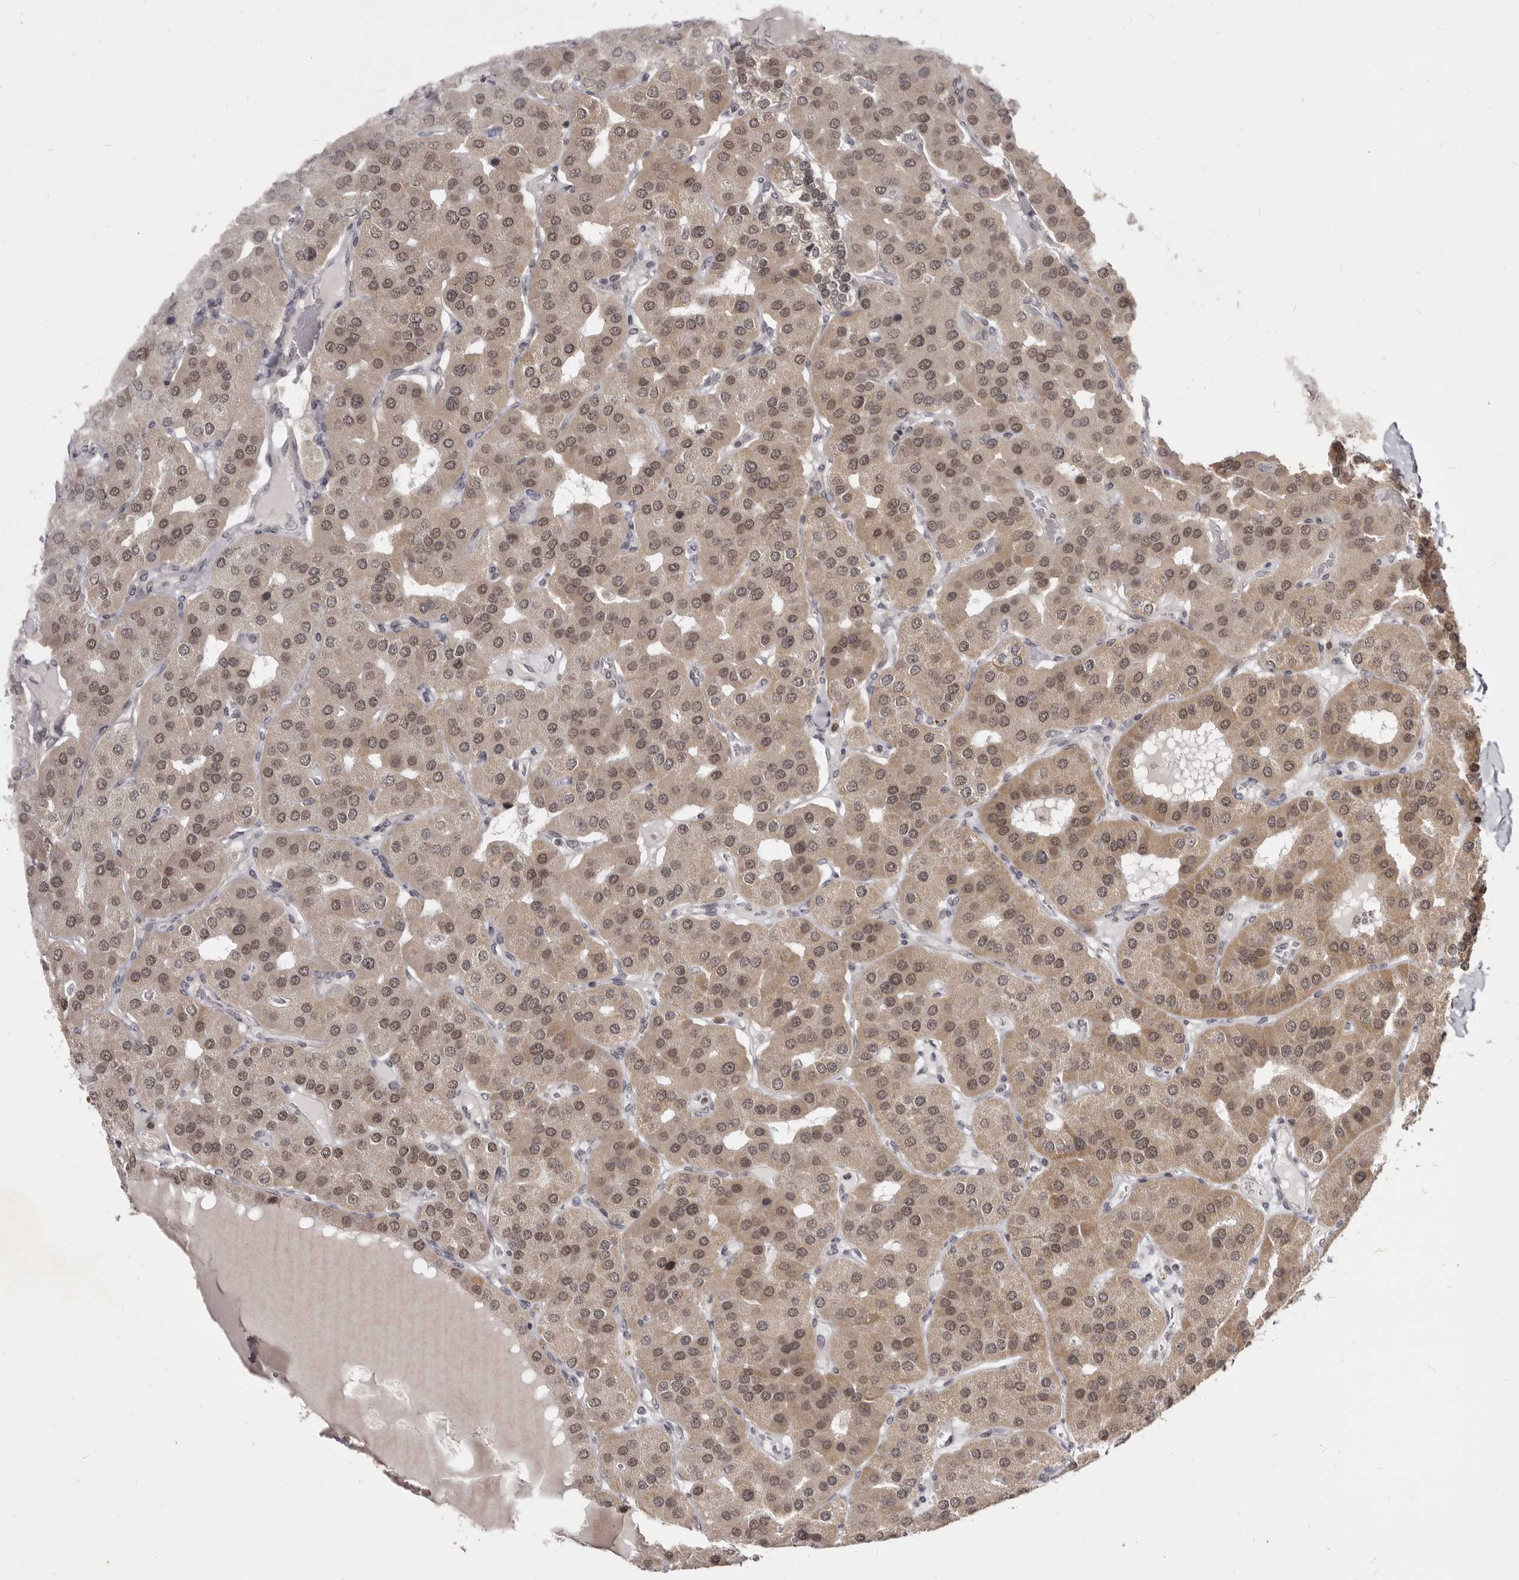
{"staining": {"intensity": "moderate", "quantity": ">75%", "location": "cytoplasmic/membranous,nuclear"}, "tissue": "parathyroid gland", "cell_type": "Glandular cells", "image_type": "normal", "snomed": [{"axis": "morphology", "description": "Normal tissue, NOS"}, {"axis": "morphology", "description": "Adenoma, NOS"}, {"axis": "topography", "description": "Parathyroid gland"}], "caption": "IHC (DAB) staining of normal human parathyroid gland reveals moderate cytoplasmic/membranous,nuclear protein staining in about >75% of glandular cells.", "gene": "THUMPD1", "patient": {"sex": "female", "age": 86}}